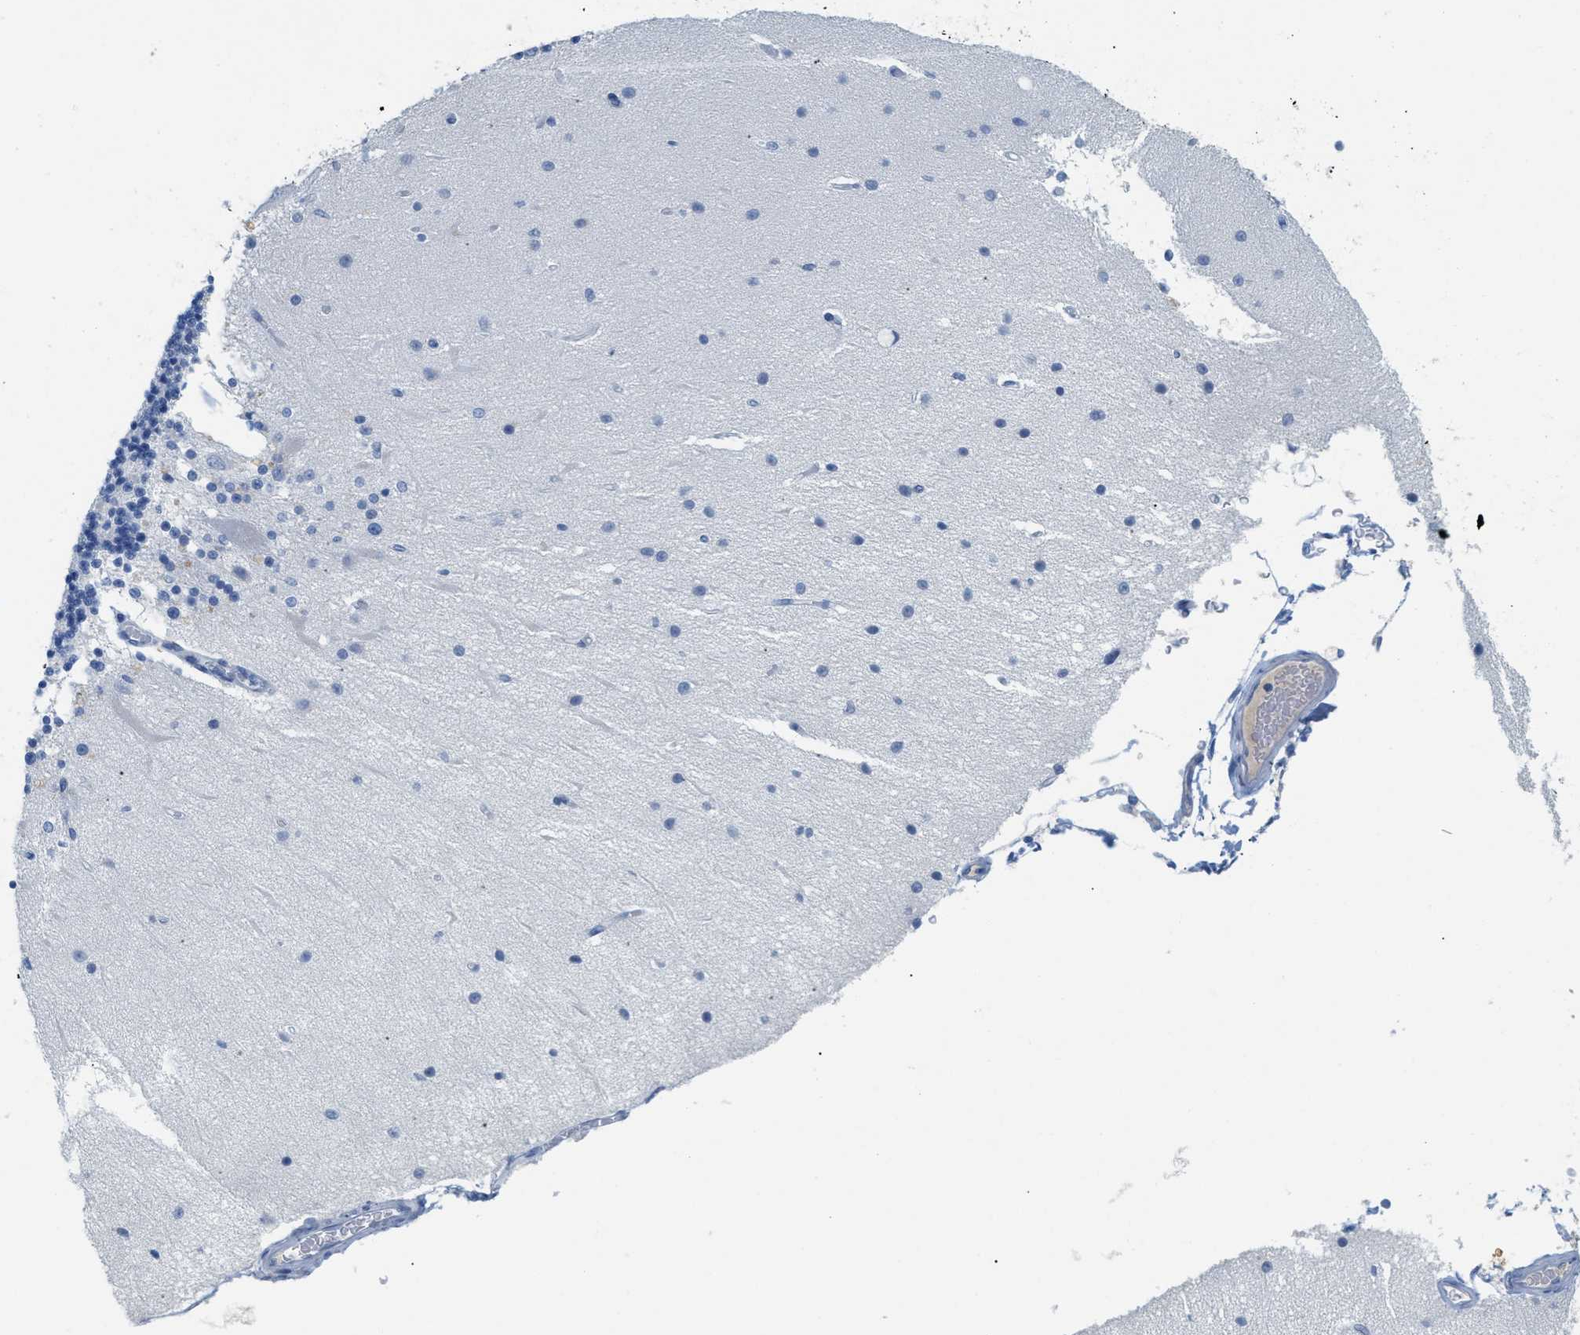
{"staining": {"intensity": "negative", "quantity": "none", "location": "none"}, "tissue": "cerebellum", "cell_type": "Cells in granular layer", "image_type": "normal", "snomed": [{"axis": "morphology", "description": "Normal tissue, NOS"}, {"axis": "topography", "description": "Cerebellum"}], "caption": "Immunohistochemistry (IHC) image of benign cerebellum: cerebellum stained with DAB (3,3'-diaminobenzidine) reveals no significant protein expression in cells in granular layer. The staining was performed using DAB to visualize the protein expression in brown, while the nuclei were stained in blue with hematoxylin (Magnification: 20x).", "gene": "HSF2", "patient": {"sex": "female", "age": 54}}